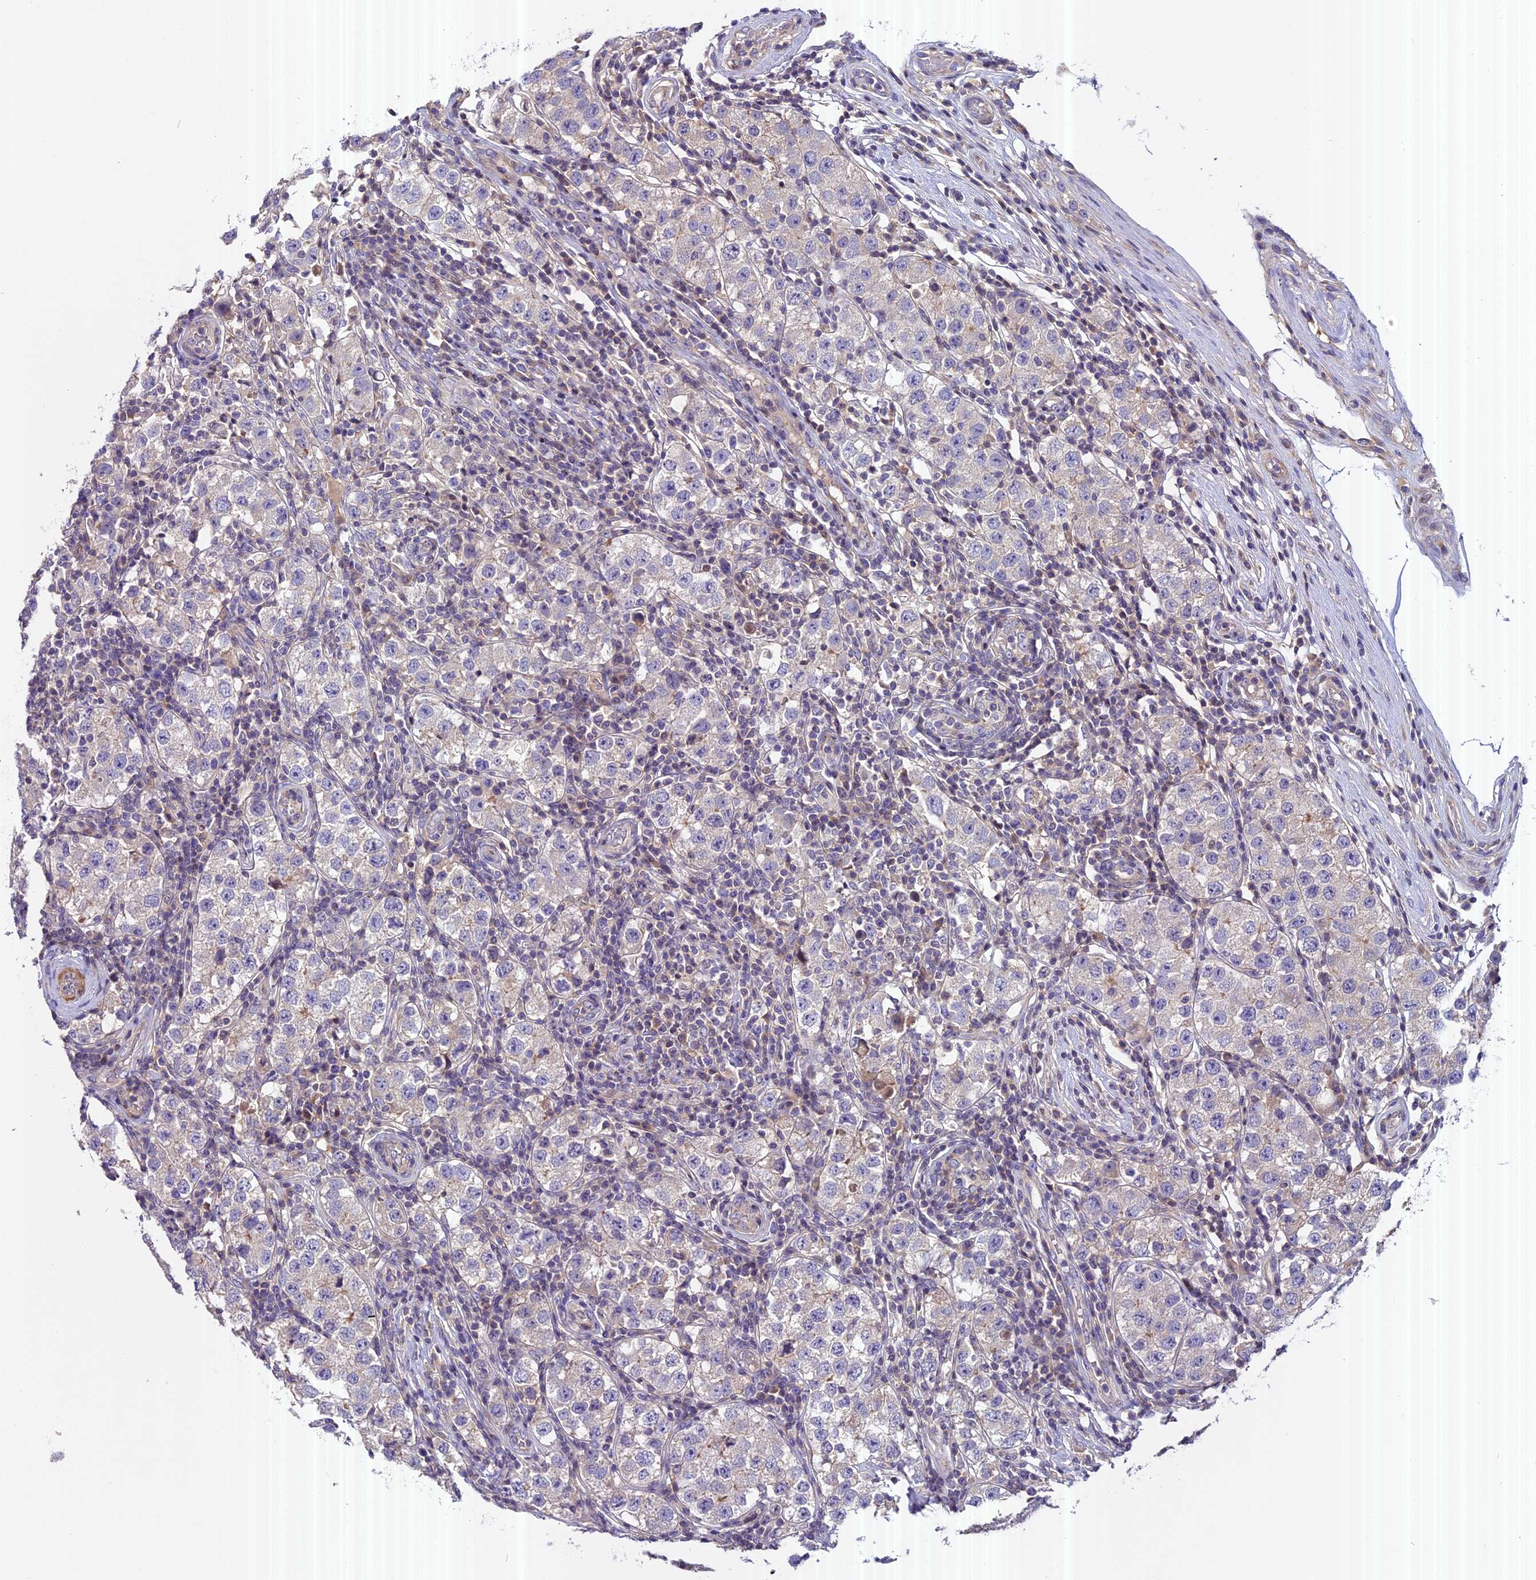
{"staining": {"intensity": "weak", "quantity": "<25%", "location": "cytoplasmic/membranous"}, "tissue": "testis cancer", "cell_type": "Tumor cells", "image_type": "cancer", "snomed": [{"axis": "morphology", "description": "Seminoma, NOS"}, {"axis": "topography", "description": "Testis"}], "caption": "The image shows no significant positivity in tumor cells of testis cancer.", "gene": "FAM98C", "patient": {"sex": "male", "age": 34}}